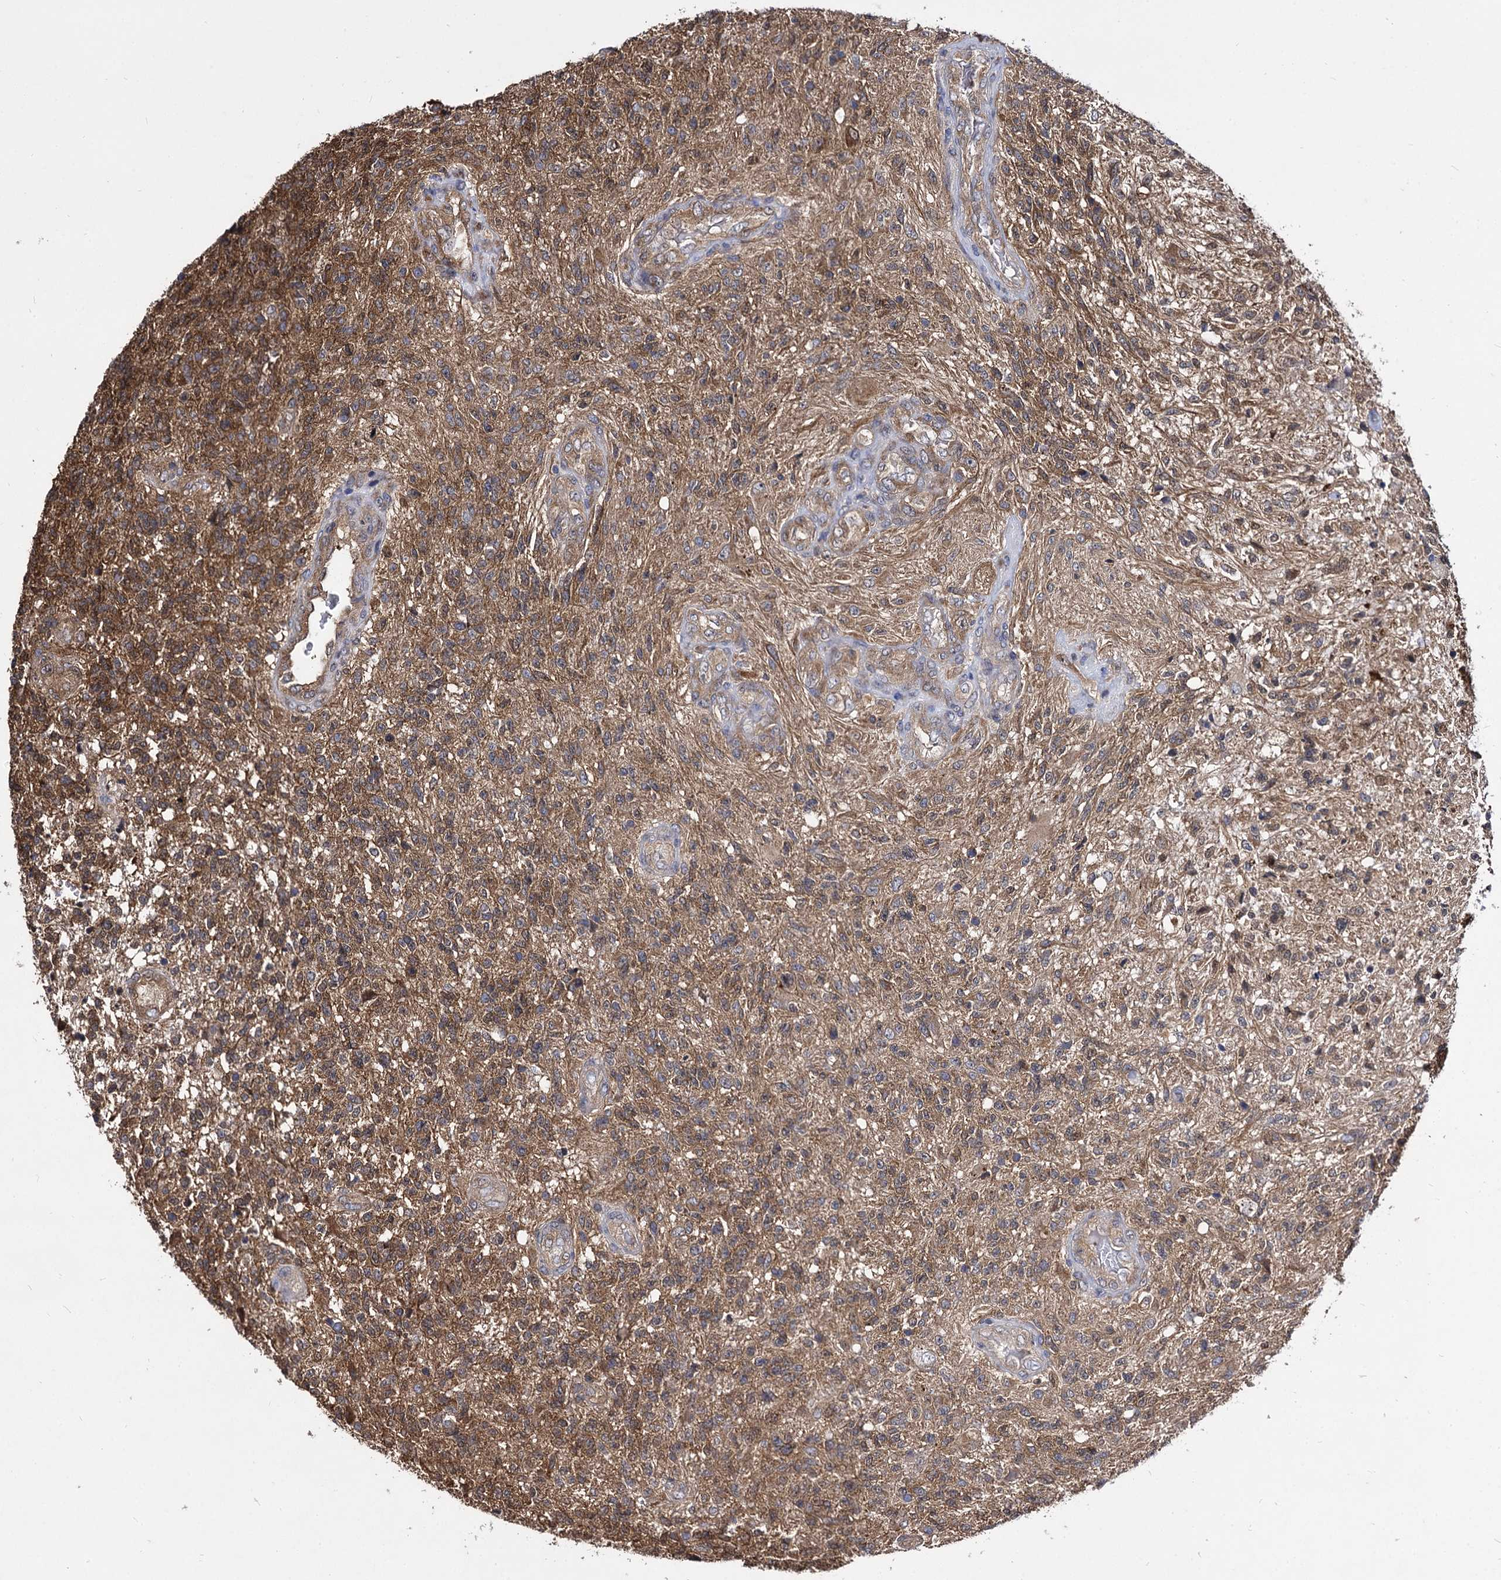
{"staining": {"intensity": "moderate", "quantity": ">75%", "location": "cytoplasmic/membranous"}, "tissue": "glioma", "cell_type": "Tumor cells", "image_type": "cancer", "snomed": [{"axis": "morphology", "description": "Glioma, malignant, High grade"}, {"axis": "topography", "description": "Brain"}], "caption": "Protein analysis of glioma tissue shows moderate cytoplasmic/membranous staining in about >75% of tumor cells.", "gene": "NME1", "patient": {"sex": "male", "age": 56}}